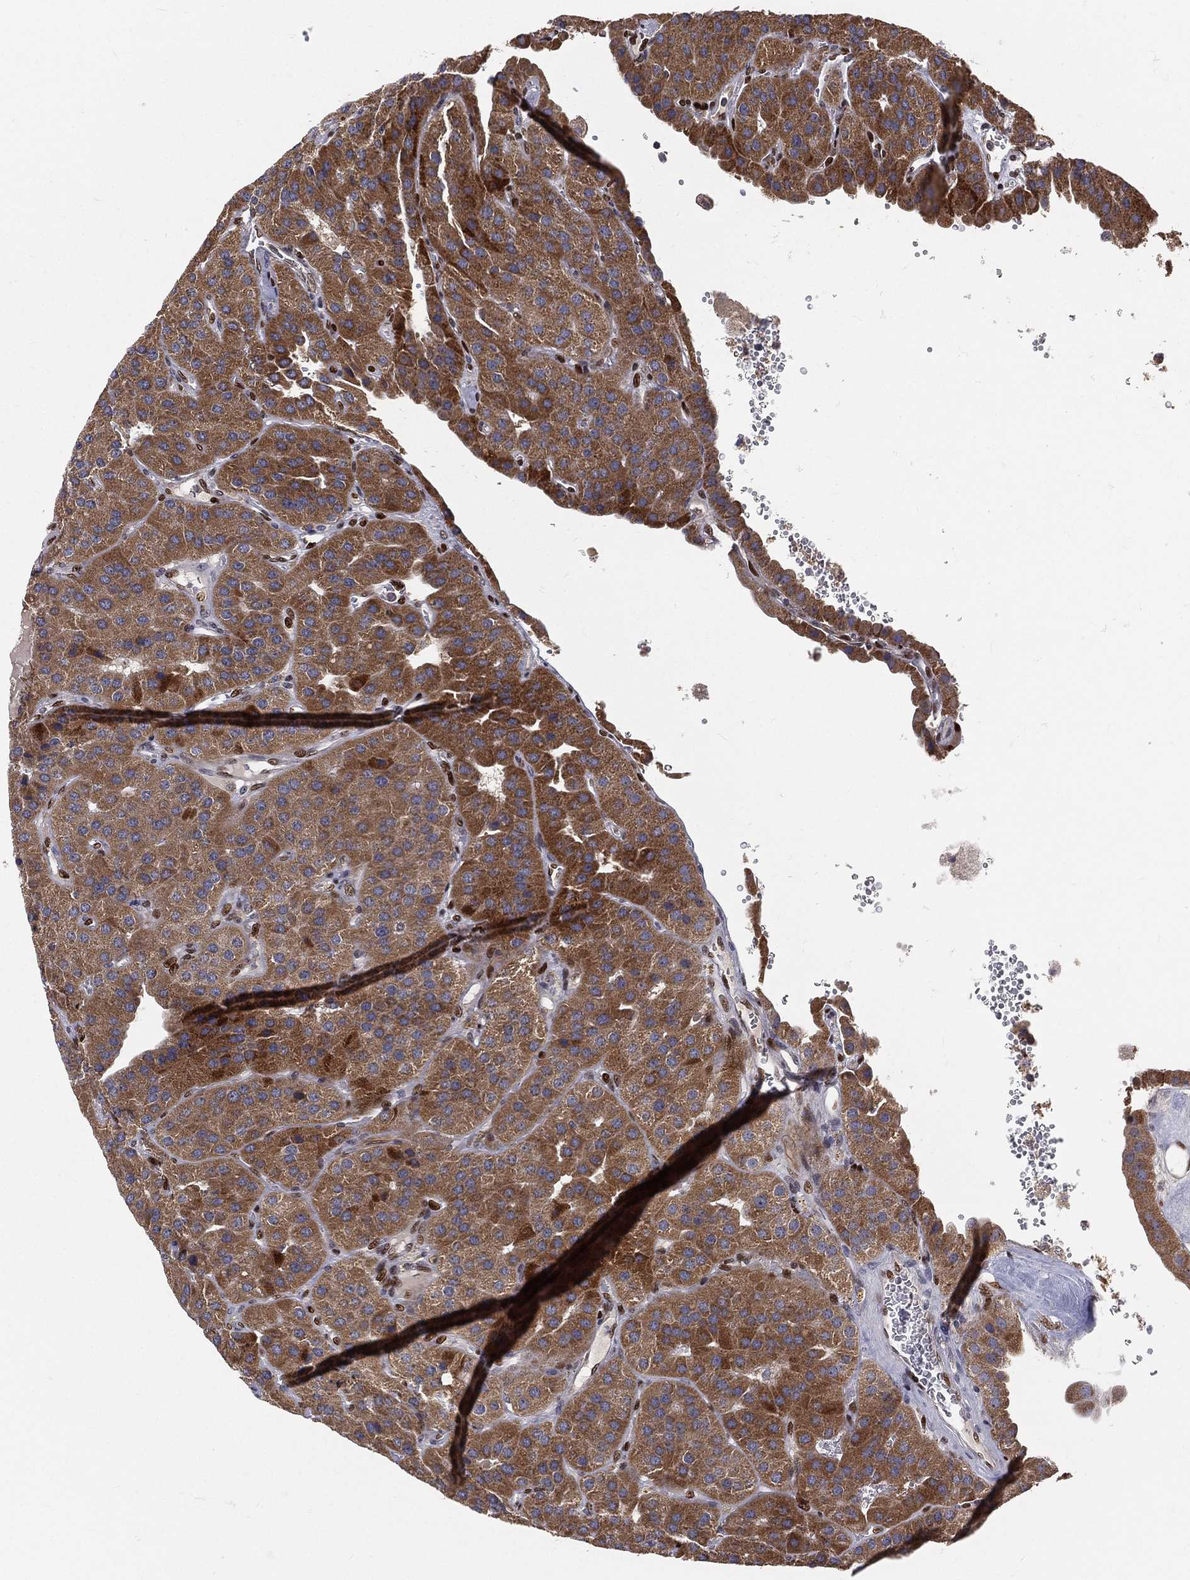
{"staining": {"intensity": "moderate", "quantity": ">75%", "location": "cytoplasmic/membranous"}, "tissue": "parathyroid gland", "cell_type": "Glandular cells", "image_type": "normal", "snomed": [{"axis": "morphology", "description": "Normal tissue, NOS"}, {"axis": "morphology", "description": "Adenoma, NOS"}, {"axis": "topography", "description": "Parathyroid gland"}], "caption": "A medium amount of moderate cytoplasmic/membranous expression is present in about >75% of glandular cells in benign parathyroid gland.", "gene": "ZEB1", "patient": {"sex": "female", "age": 86}}